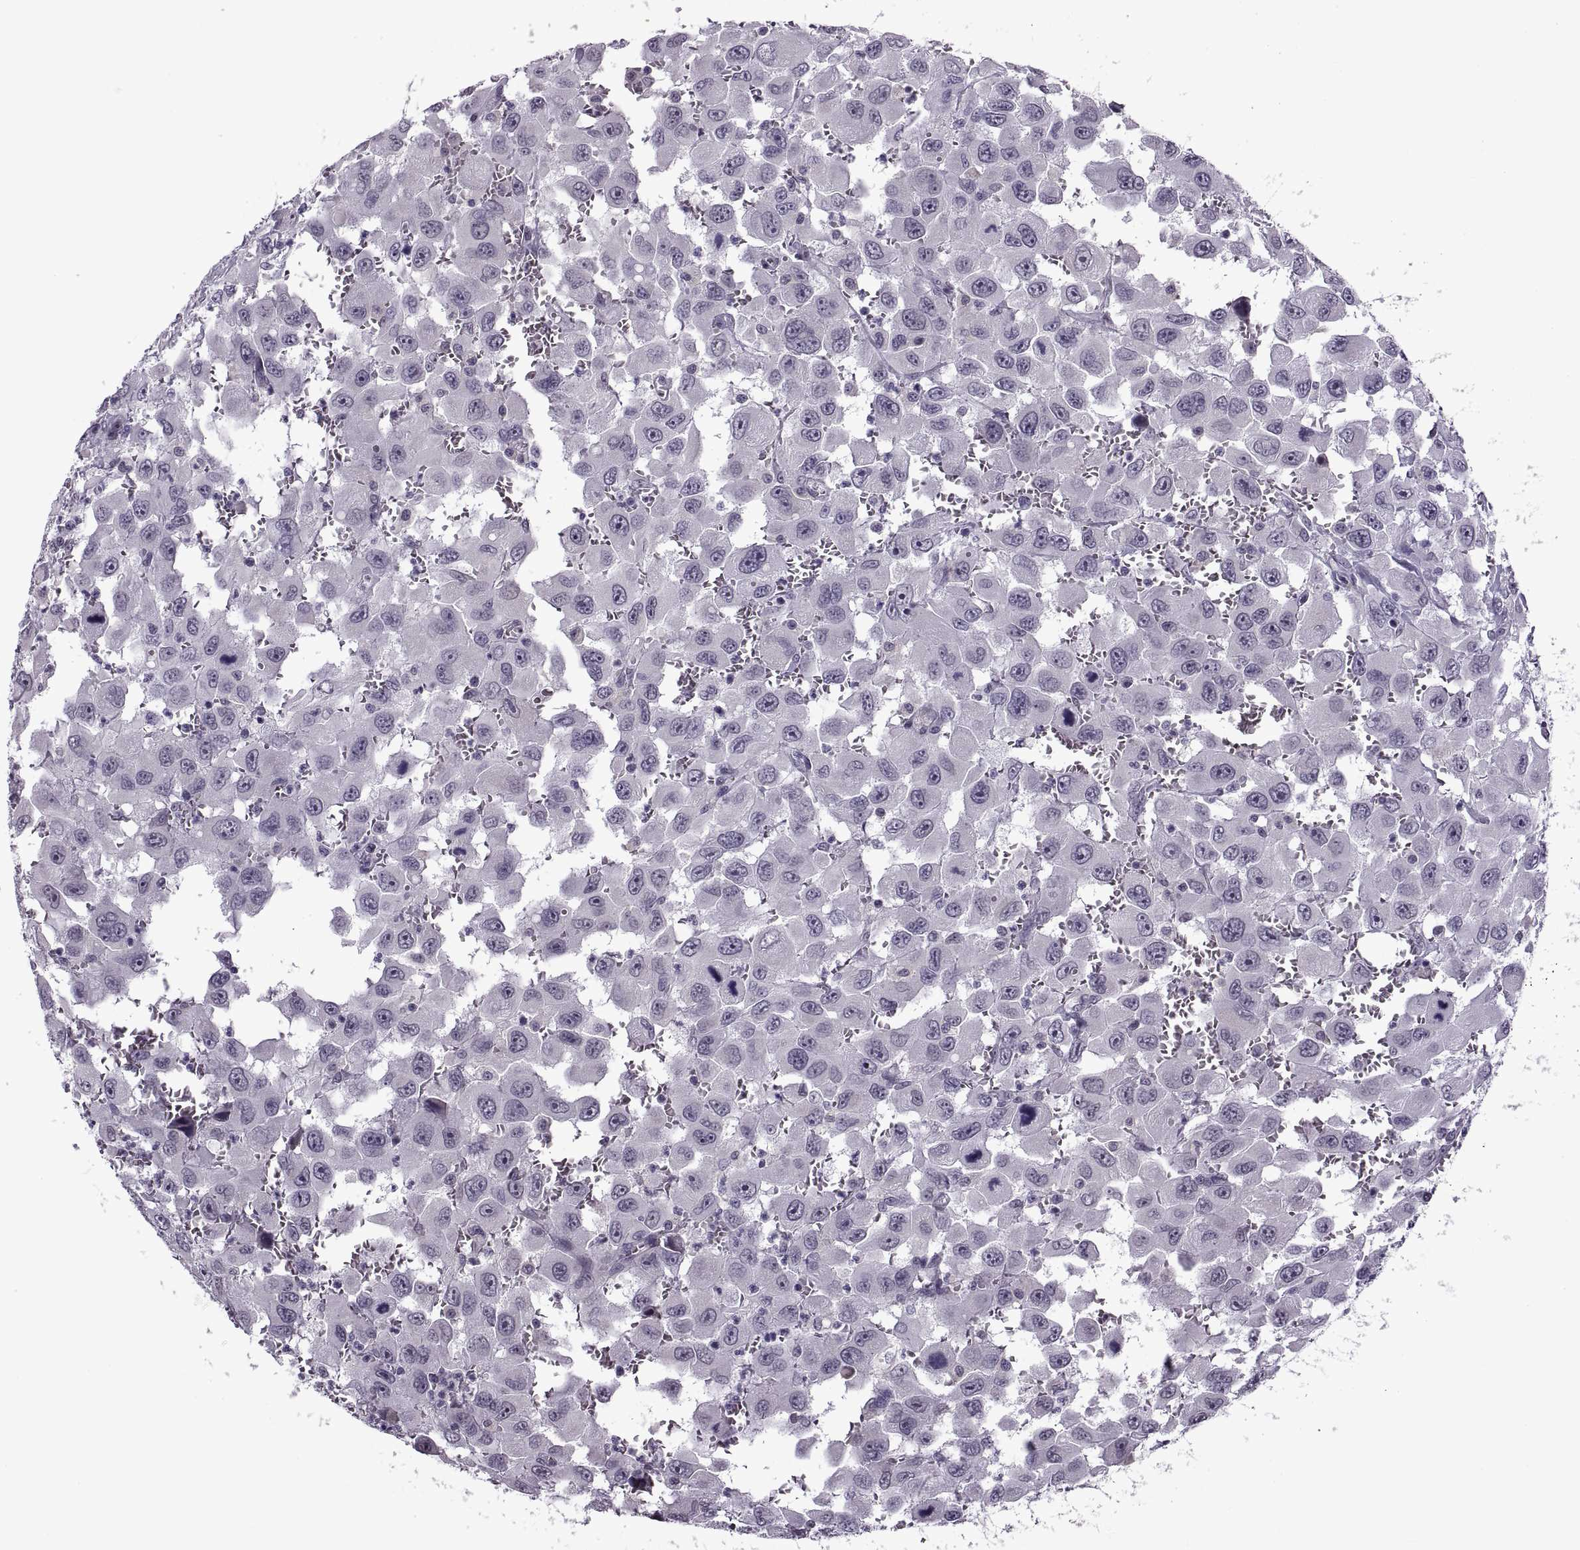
{"staining": {"intensity": "negative", "quantity": "none", "location": "none"}, "tissue": "head and neck cancer", "cell_type": "Tumor cells", "image_type": "cancer", "snomed": [{"axis": "morphology", "description": "Squamous cell carcinoma, NOS"}, {"axis": "morphology", "description": "Squamous cell carcinoma, metastatic, NOS"}, {"axis": "topography", "description": "Oral tissue"}, {"axis": "topography", "description": "Head-Neck"}], "caption": "Tumor cells show no significant expression in squamous cell carcinoma (head and neck).", "gene": "PRSS37", "patient": {"sex": "female", "age": 85}}